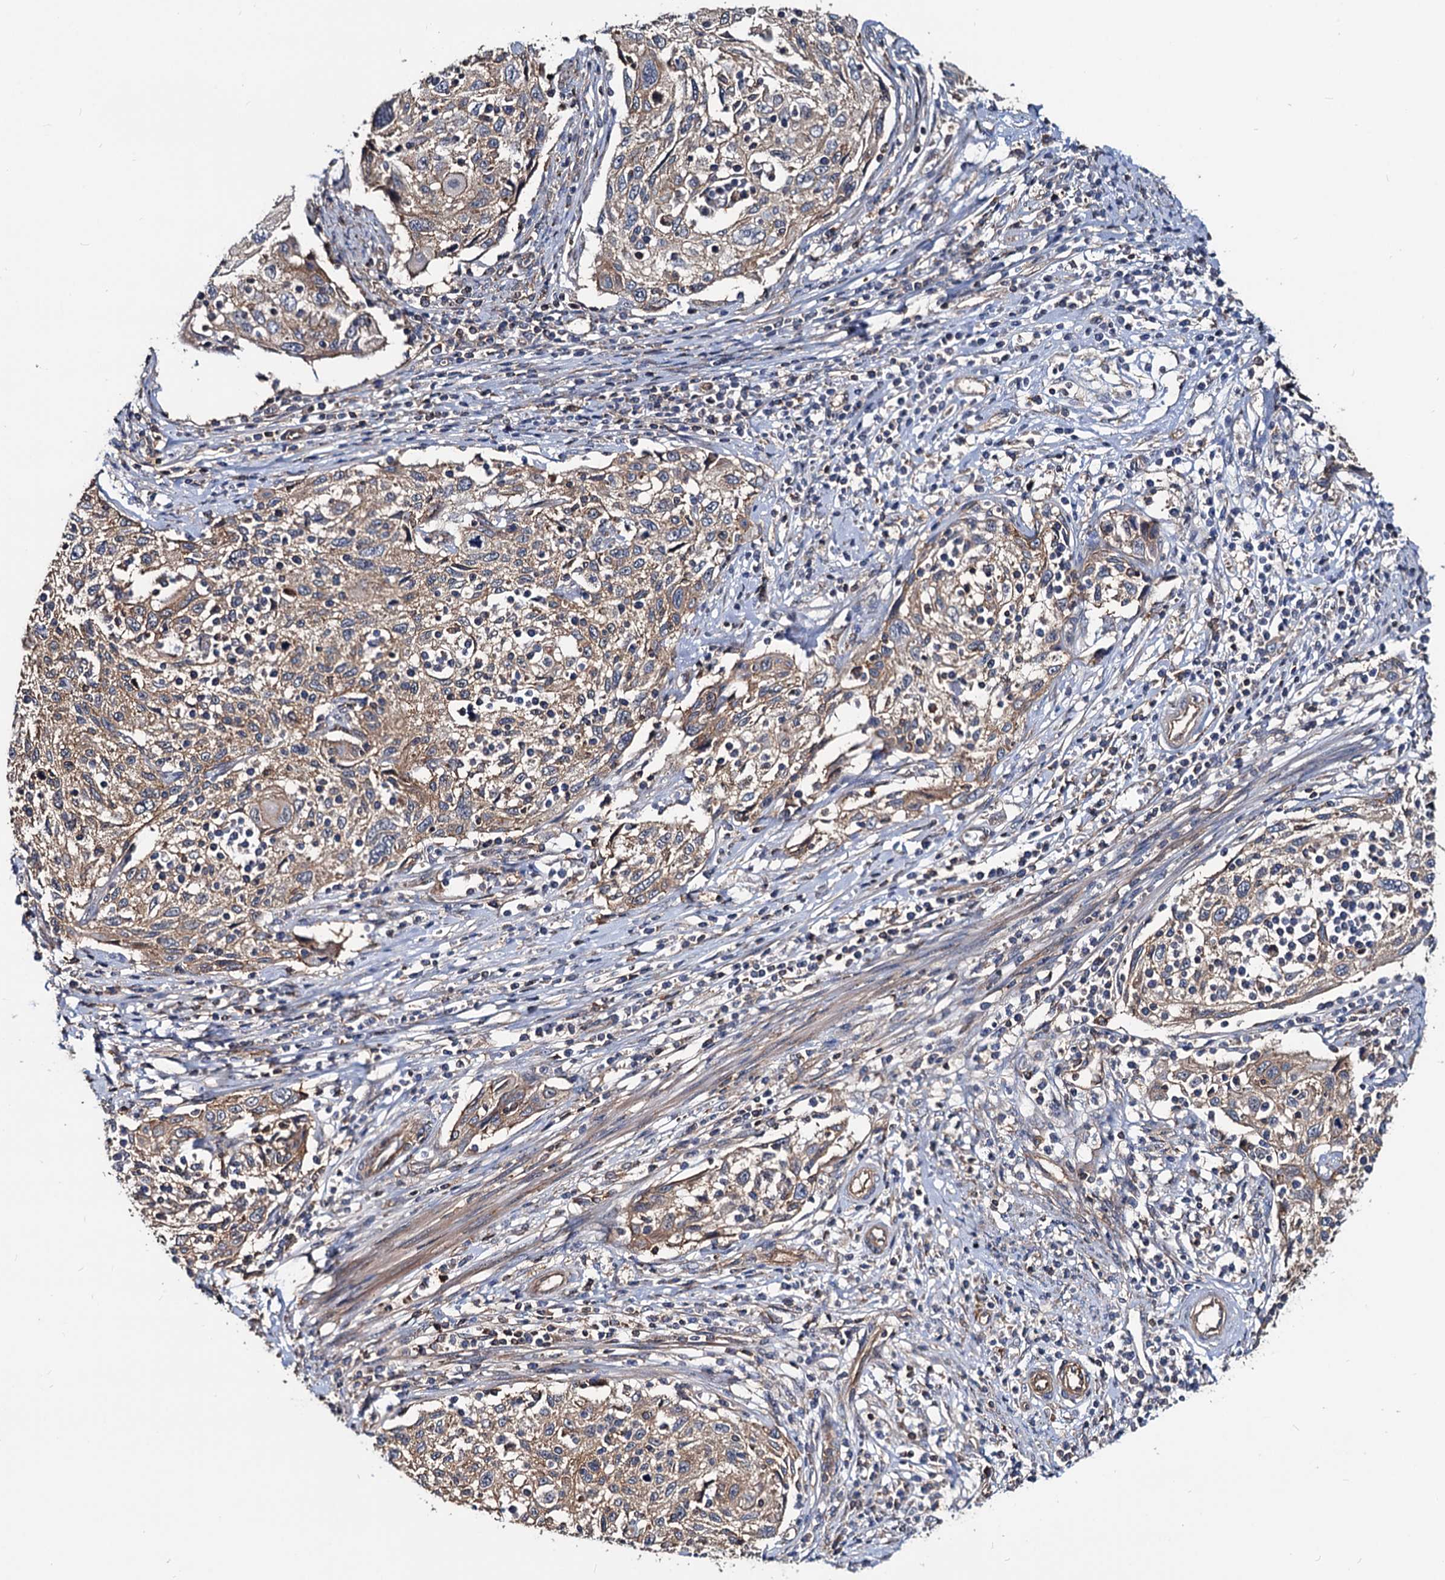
{"staining": {"intensity": "moderate", "quantity": ">75%", "location": "cytoplasmic/membranous"}, "tissue": "cervical cancer", "cell_type": "Tumor cells", "image_type": "cancer", "snomed": [{"axis": "morphology", "description": "Squamous cell carcinoma, NOS"}, {"axis": "topography", "description": "Cervix"}], "caption": "IHC histopathology image of neoplastic tissue: human cervical squamous cell carcinoma stained using immunohistochemistry (IHC) shows medium levels of moderate protein expression localized specifically in the cytoplasmic/membranous of tumor cells, appearing as a cytoplasmic/membranous brown color.", "gene": "IDI1", "patient": {"sex": "female", "age": 70}}